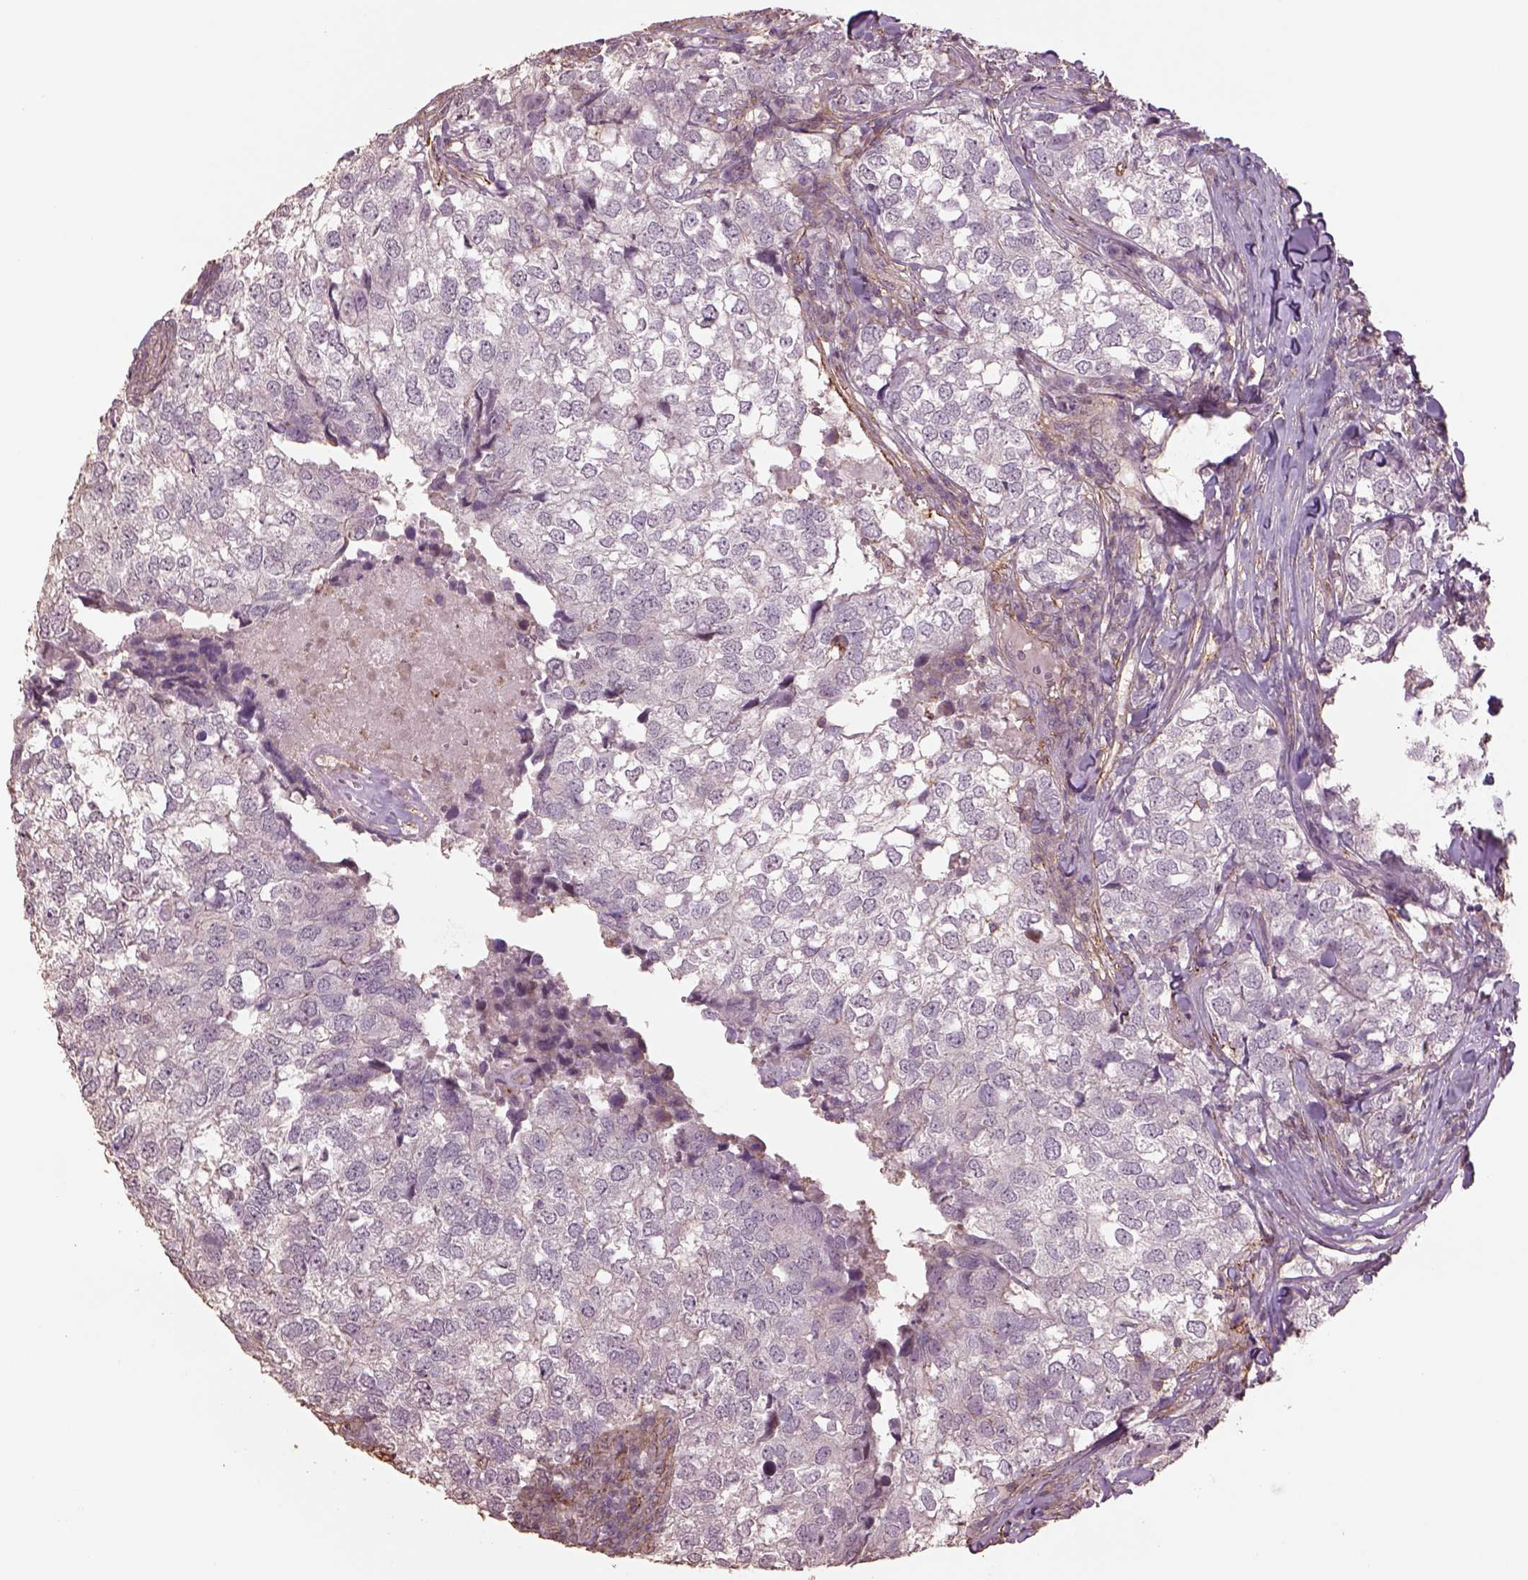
{"staining": {"intensity": "negative", "quantity": "none", "location": "none"}, "tissue": "breast cancer", "cell_type": "Tumor cells", "image_type": "cancer", "snomed": [{"axis": "morphology", "description": "Duct carcinoma"}, {"axis": "topography", "description": "Breast"}], "caption": "The IHC image has no significant expression in tumor cells of breast infiltrating ductal carcinoma tissue.", "gene": "LIN7A", "patient": {"sex": "female", "age": 30}}